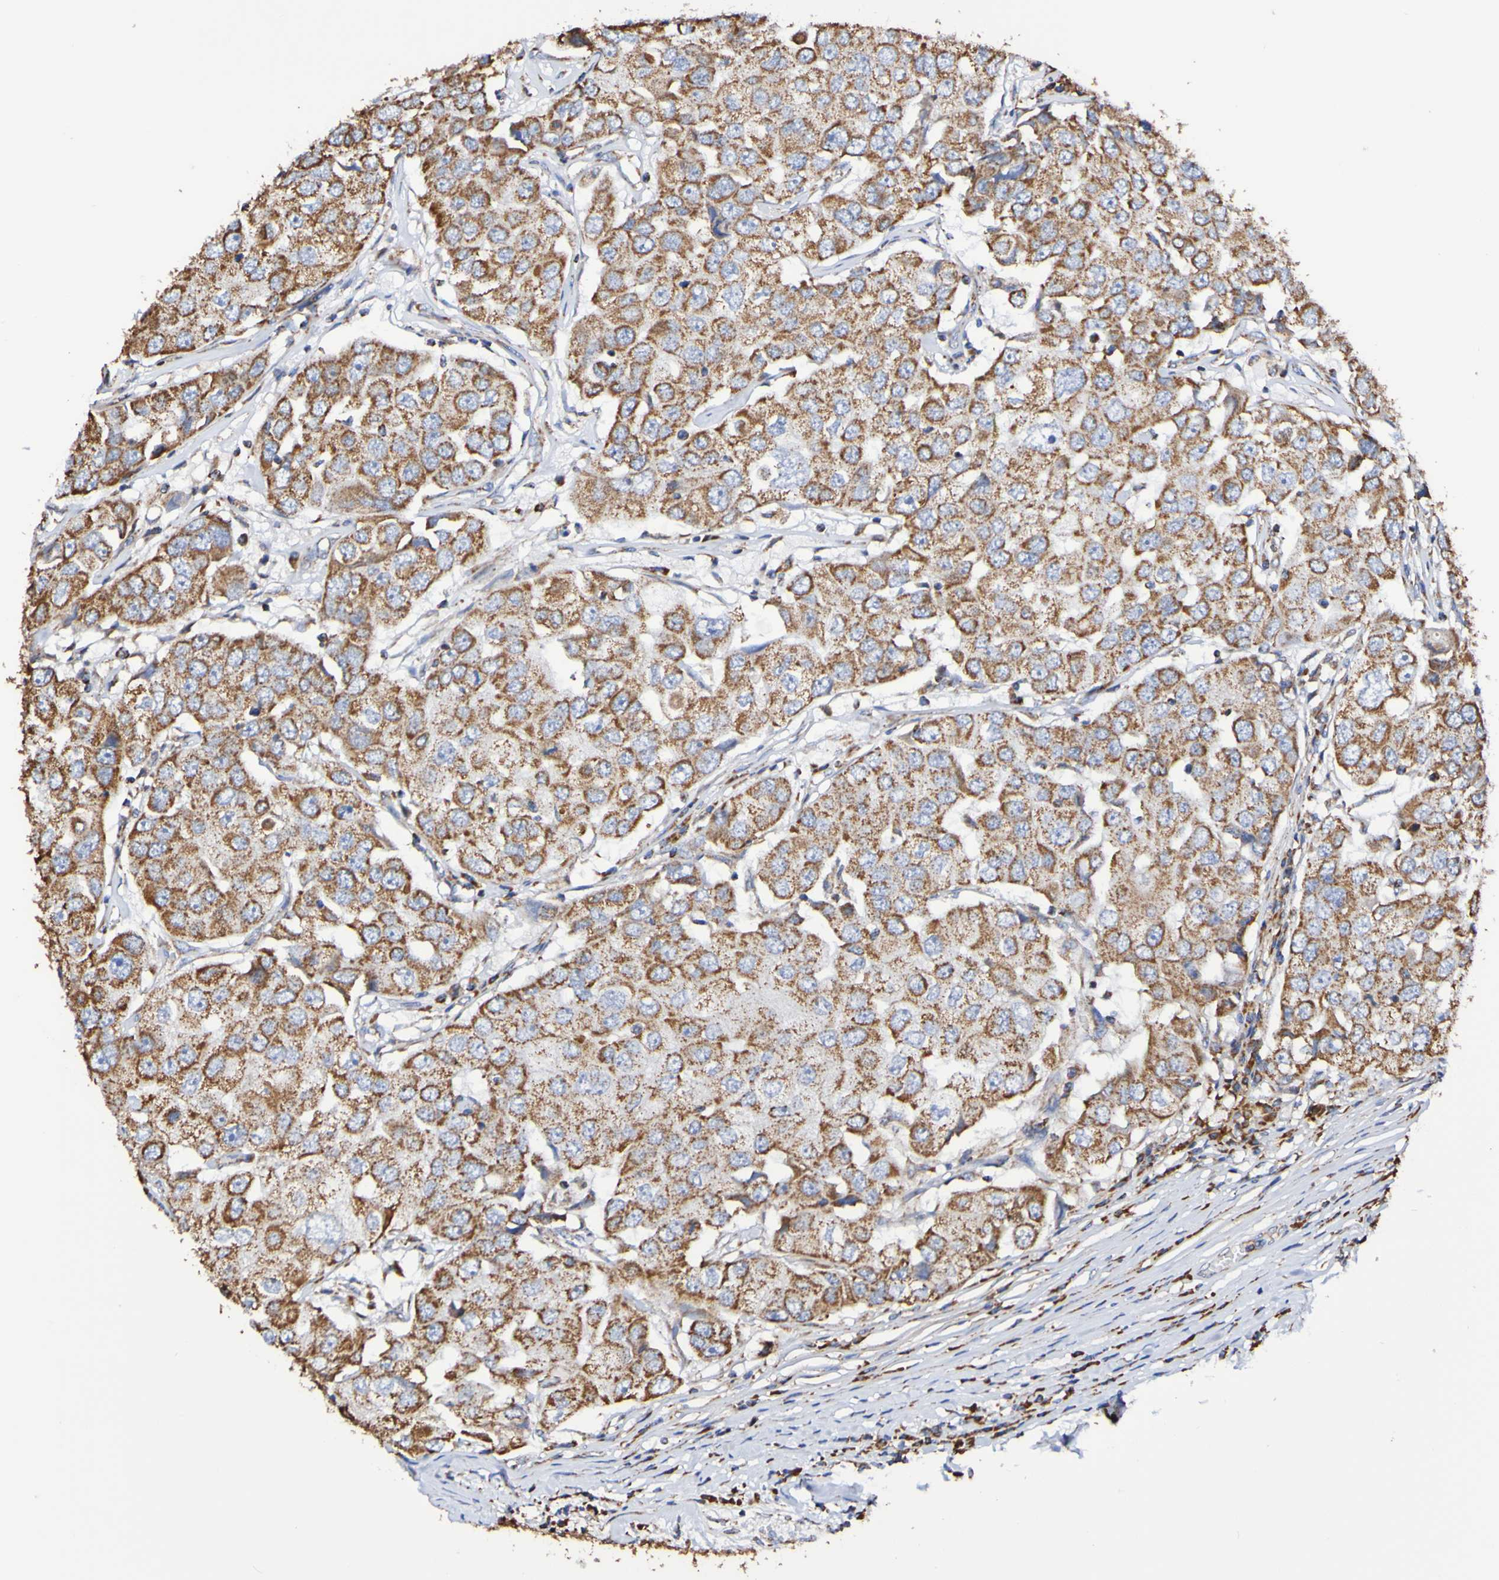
{"staining": {"intensity": "moderate", "quantity": ">75%", "location": "cytoplasmic/membranous"}, "tissue": "breast cancer", "cell_type": "Tumor cells", "image_type": "cancer", "snomed": [{"axis": "morphology", "description": "Duct carcinoma"}, {"axis": "topography", "description": "Breast"}], "caption": "This histopathology image demonstrates breast cancer (invasive ductal carcinoma) stained with immunohistochemistry to label a protein in brown. The cytoplasmic/membranous of tumor cells show moderate positivity for the protein. Nuclei are counter-stained blue.", "gene": "IL18R1", "patient": {"sex": "female", "age": 27}}